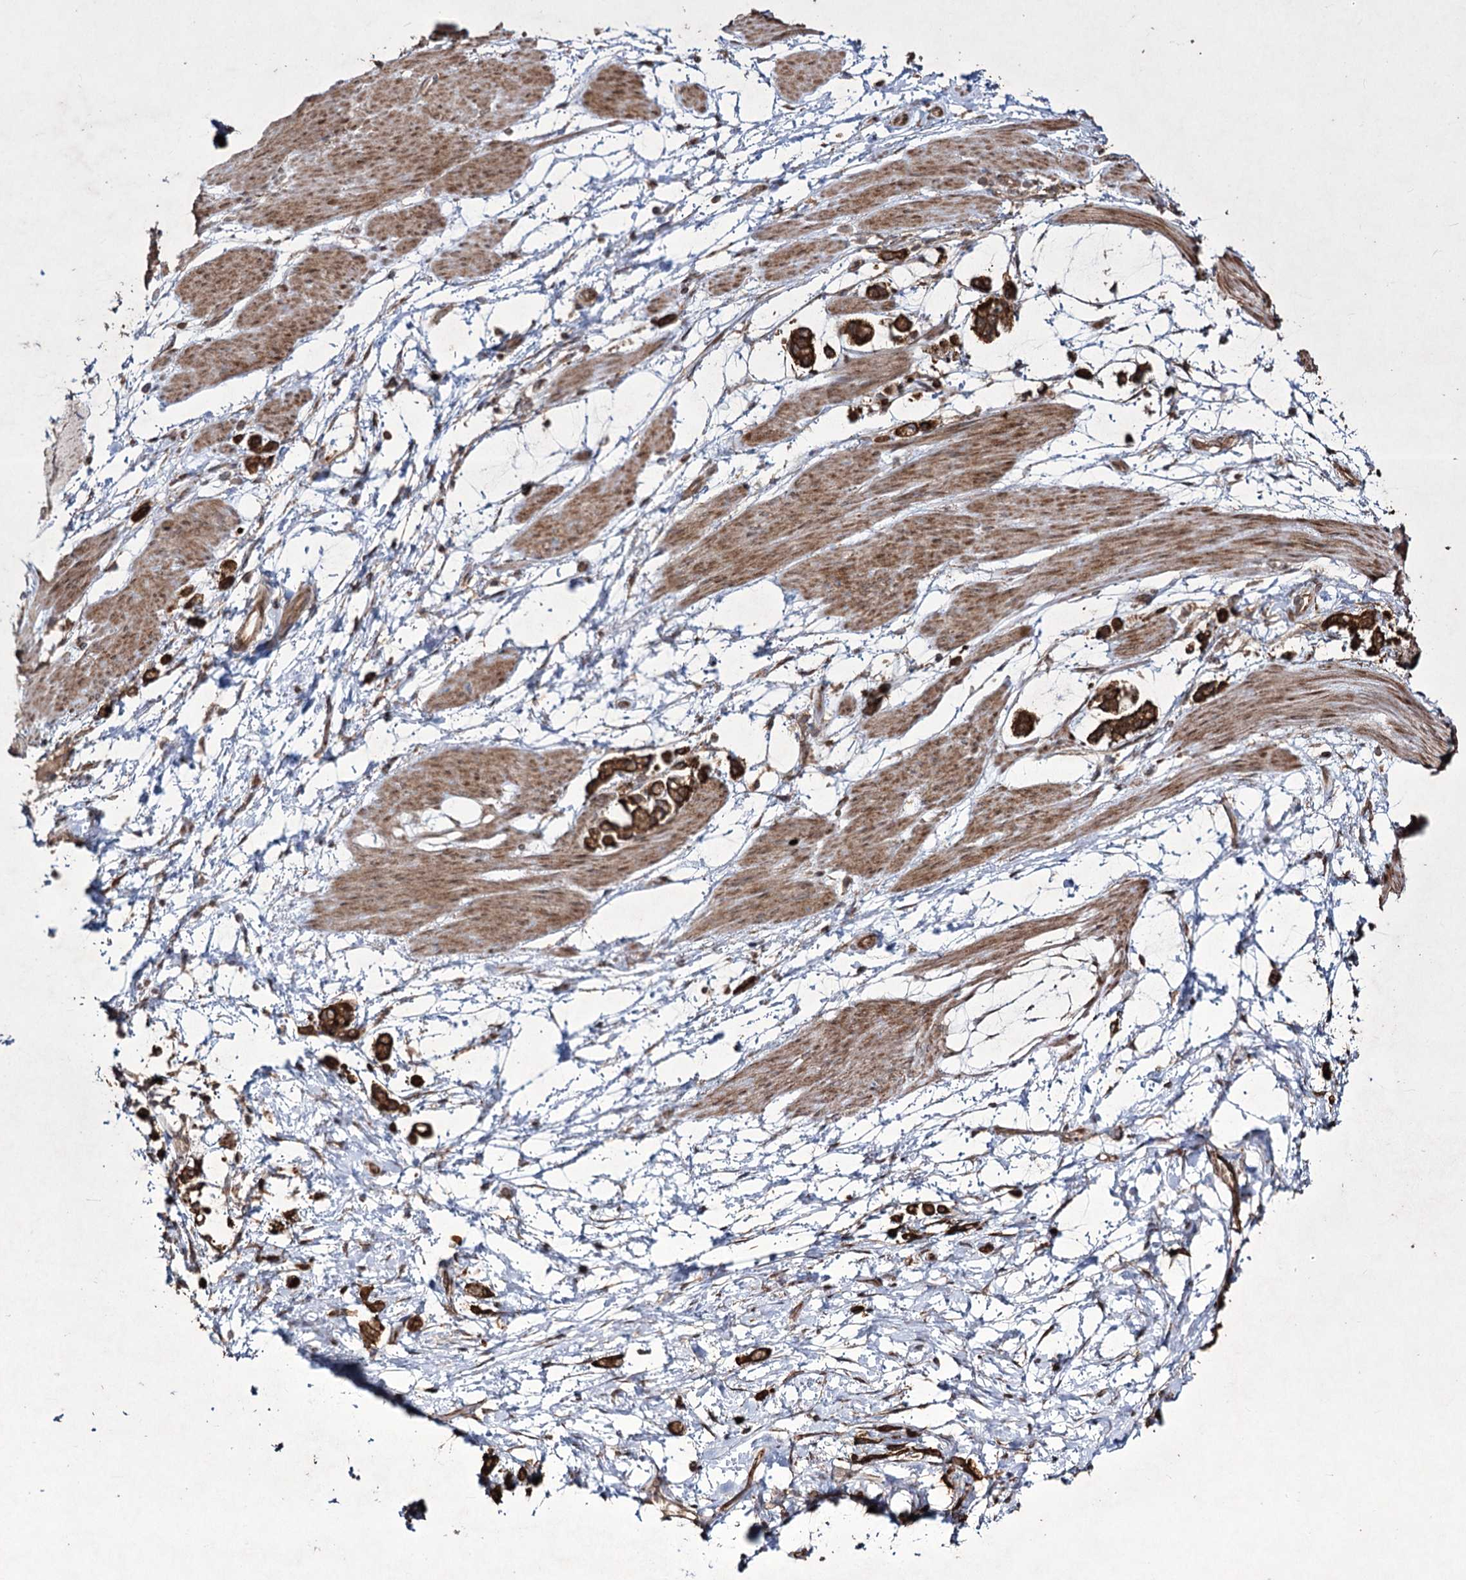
{"staining": {"intensity": "strong", "quantity": ">75%", "location": "cytoplasmic/membranous"}, "tissue": "stomach cancer", "cell_type": "Tumor cells", "image_type": "cancer", "snomed": [{"axis": "morphology", "description": "Adenocarcinoma, NOS"}, {"axis": "topography", "description": "Stomach"}], "caption": "Immunohistochemistry micrograph of stomach adenocarcinoma stained for a protein (brown), which exhibits high levels of strong cytoplasmic/membranous staining in about >75% of tumor cells.", "gene": "PRC1", "patient": {"sex": "female", "age": 60}}